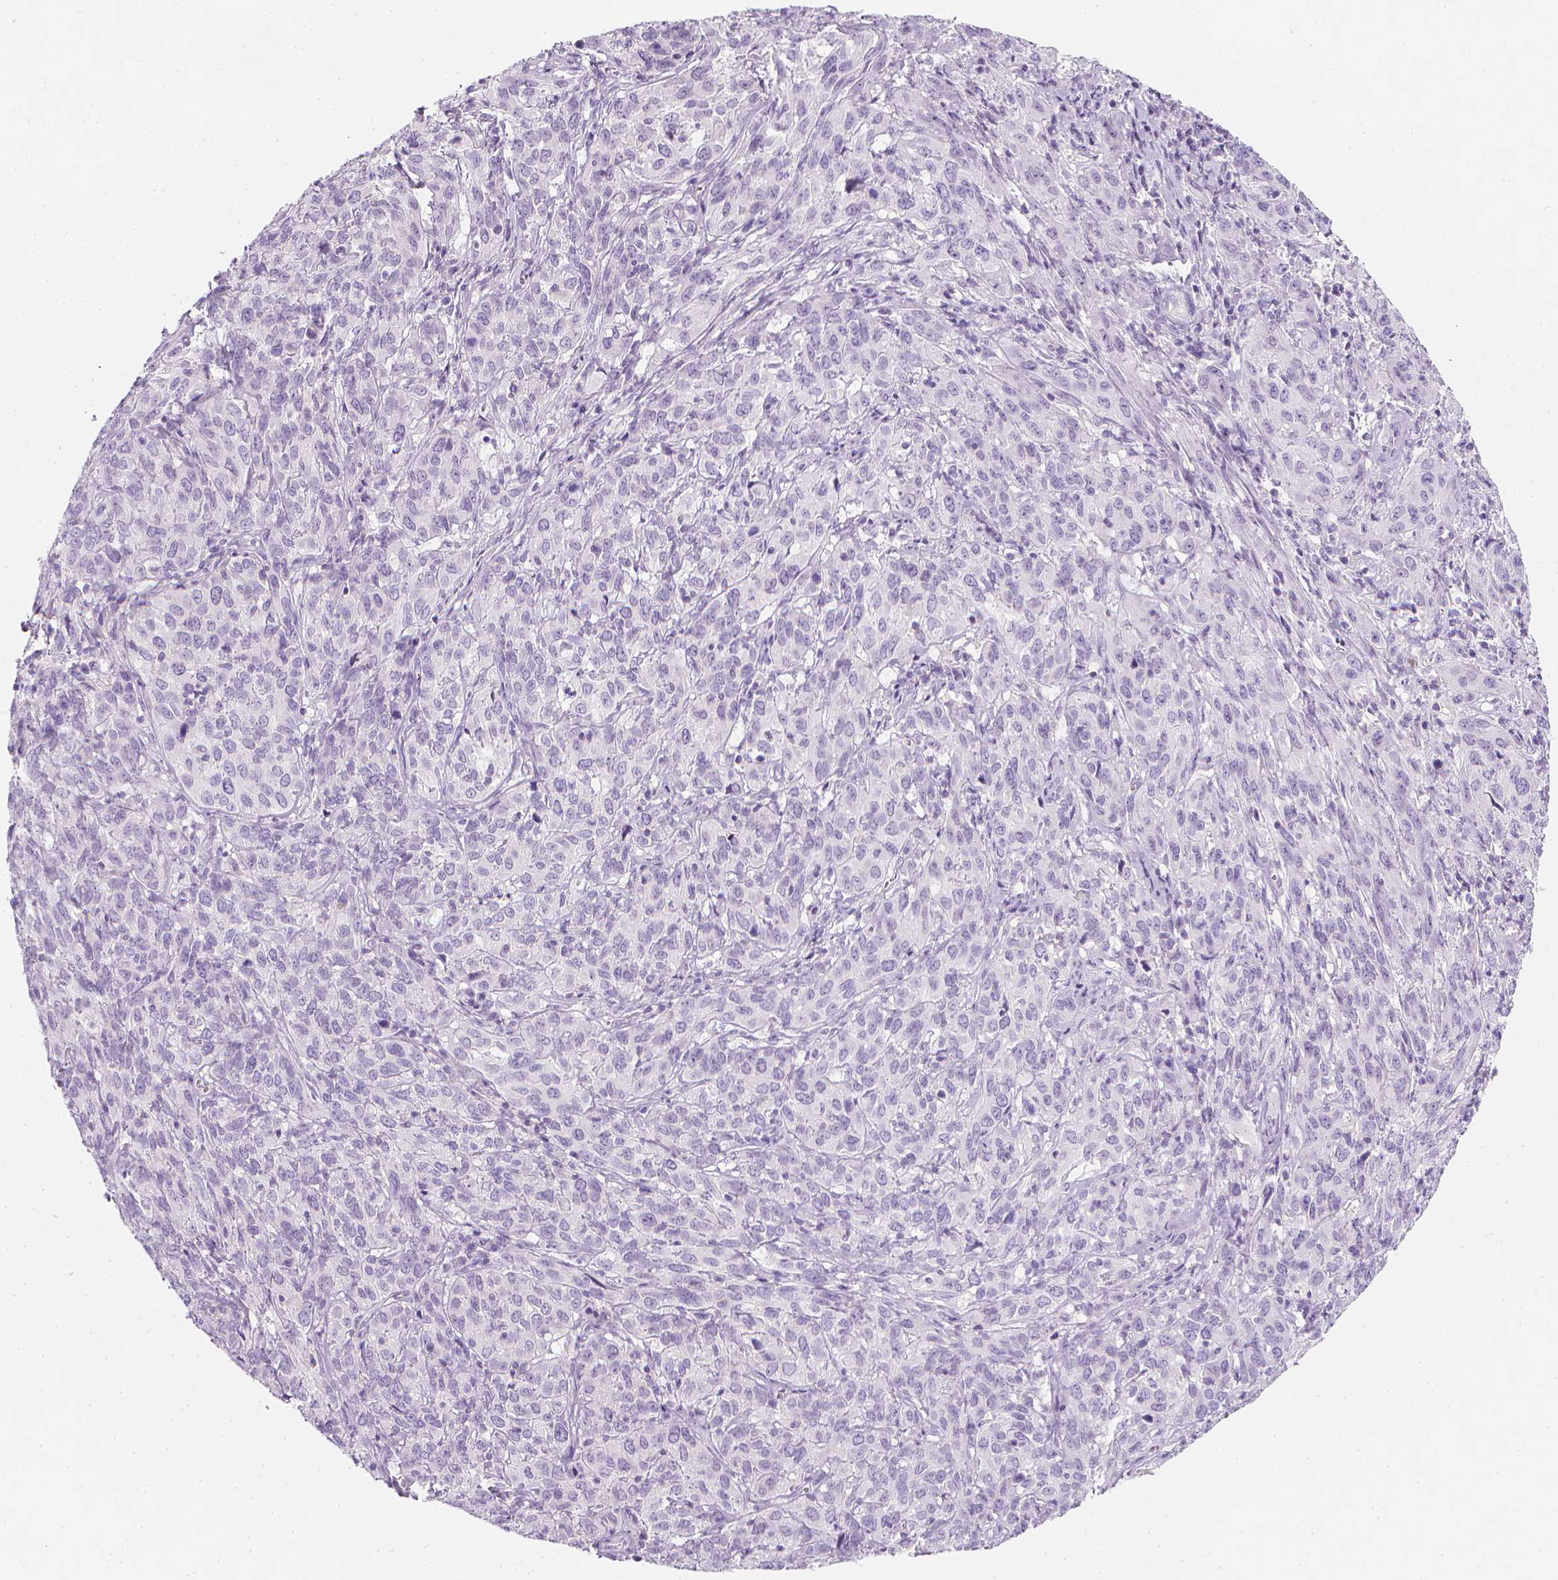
{"staining": {"intensity": "negative", "quantity": "none", "location": "none"}, "tissue": "cervical cancer", "cell_type": "Tumor cells", "image_type": "cancer", "snomed": [{"axis": "morphology", "description": "Squamous cell carcinoma, NOS"}, {"axis": "topography", "description": "Cervix"}], "caption": "This is a photomicrograph of IHC staining of squamous cell carcinoma (cervical), which shows no expression in tumor cells.", "gene": "DCAF8L1", "patient": {"sex": "female", "age": 51}}